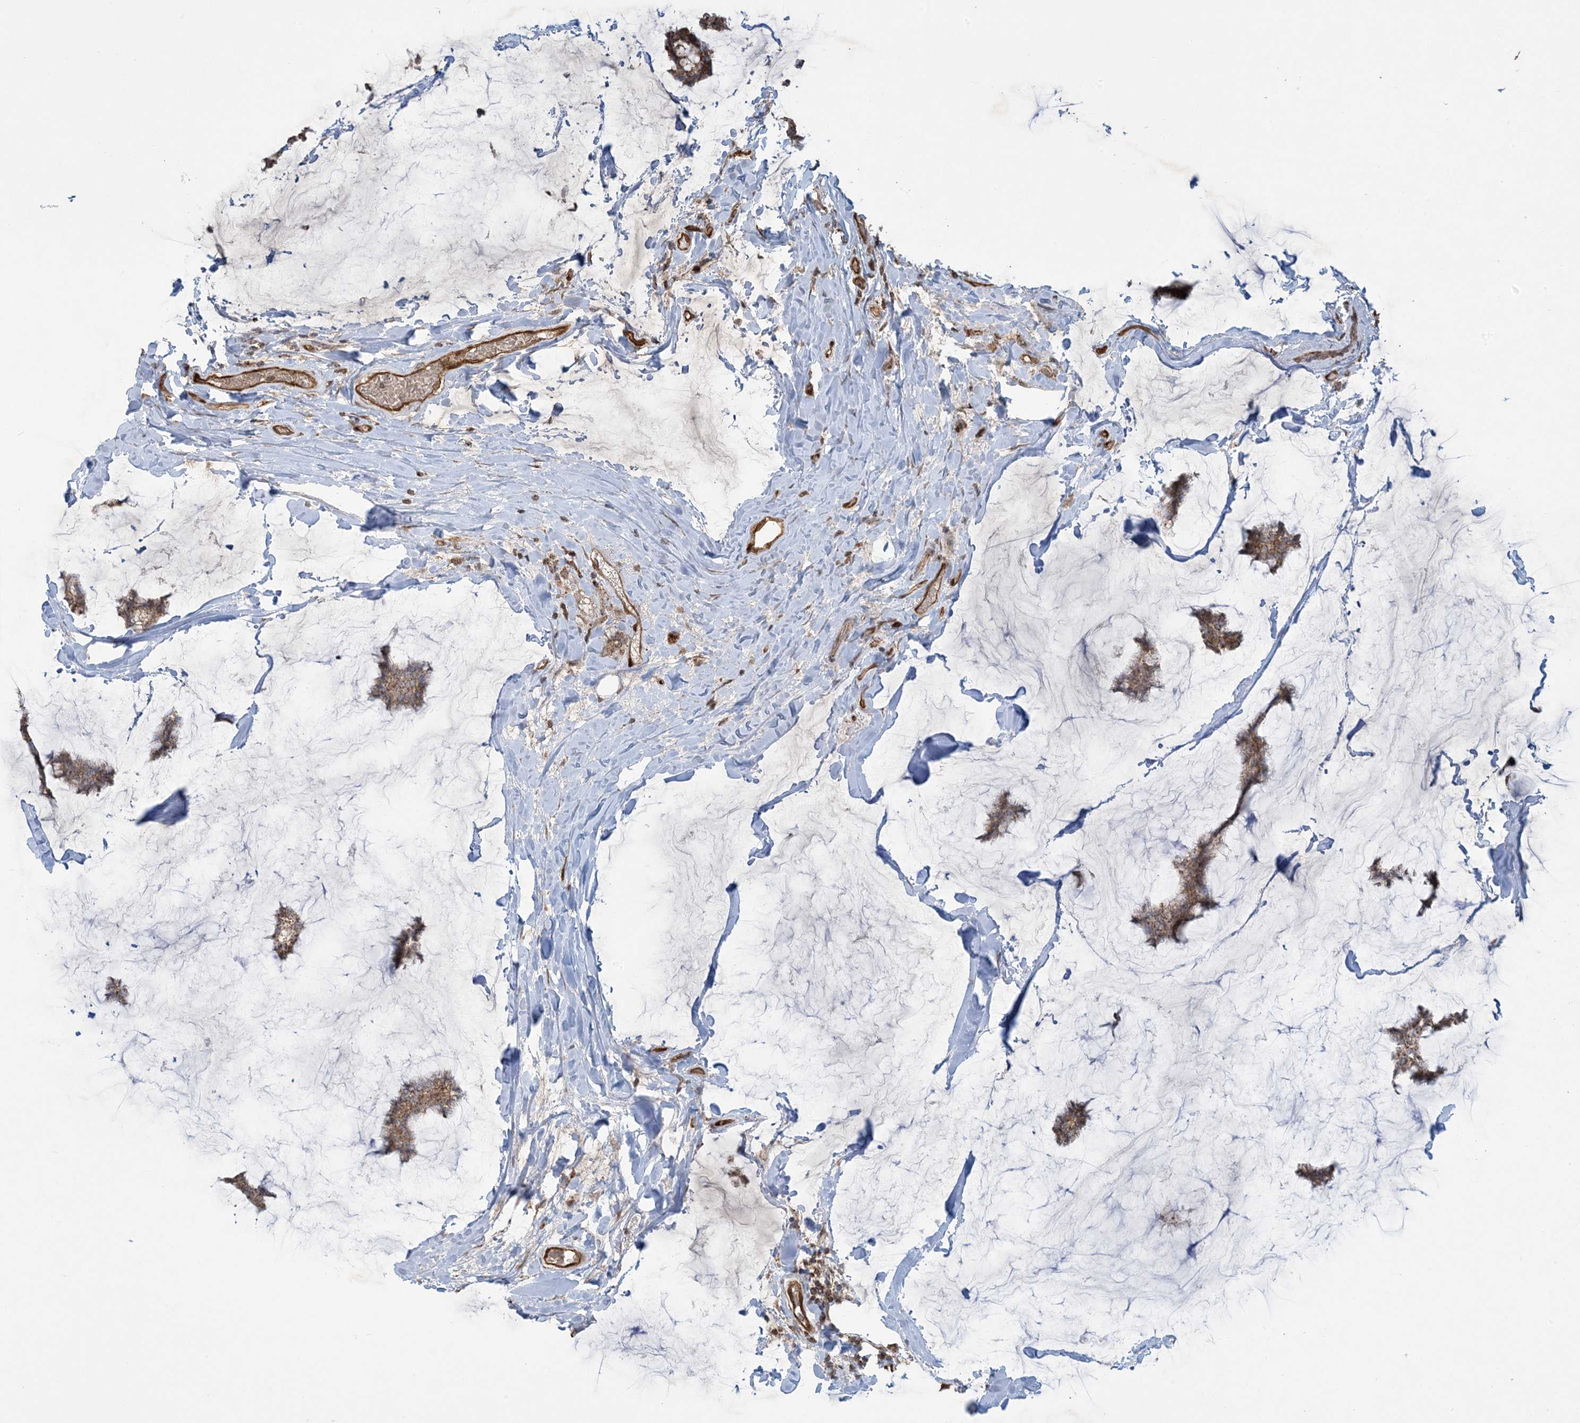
{"staining": {"intensity": "moderate", "quantity": ">75%", "location": "cytoplasmic/membranous"}, "tissue": "breast cancer", "cell_type": "Tumor cells", "image_type": "cancer", "snomed": [{"axis": "morphology", "description": "Duct carcinoma"}, {"axis": "topography", "description": "Breast"}], "caption": "Immunohistochemistry (DAB (3,3'-diaminobenzidine)) staining of human breast cancer shows moderate cytoplasmic/membranous protein staining in about >75% of tumor cells.", "gene": "PPM1F", "patient": {"sex": "female", "age": 93}}